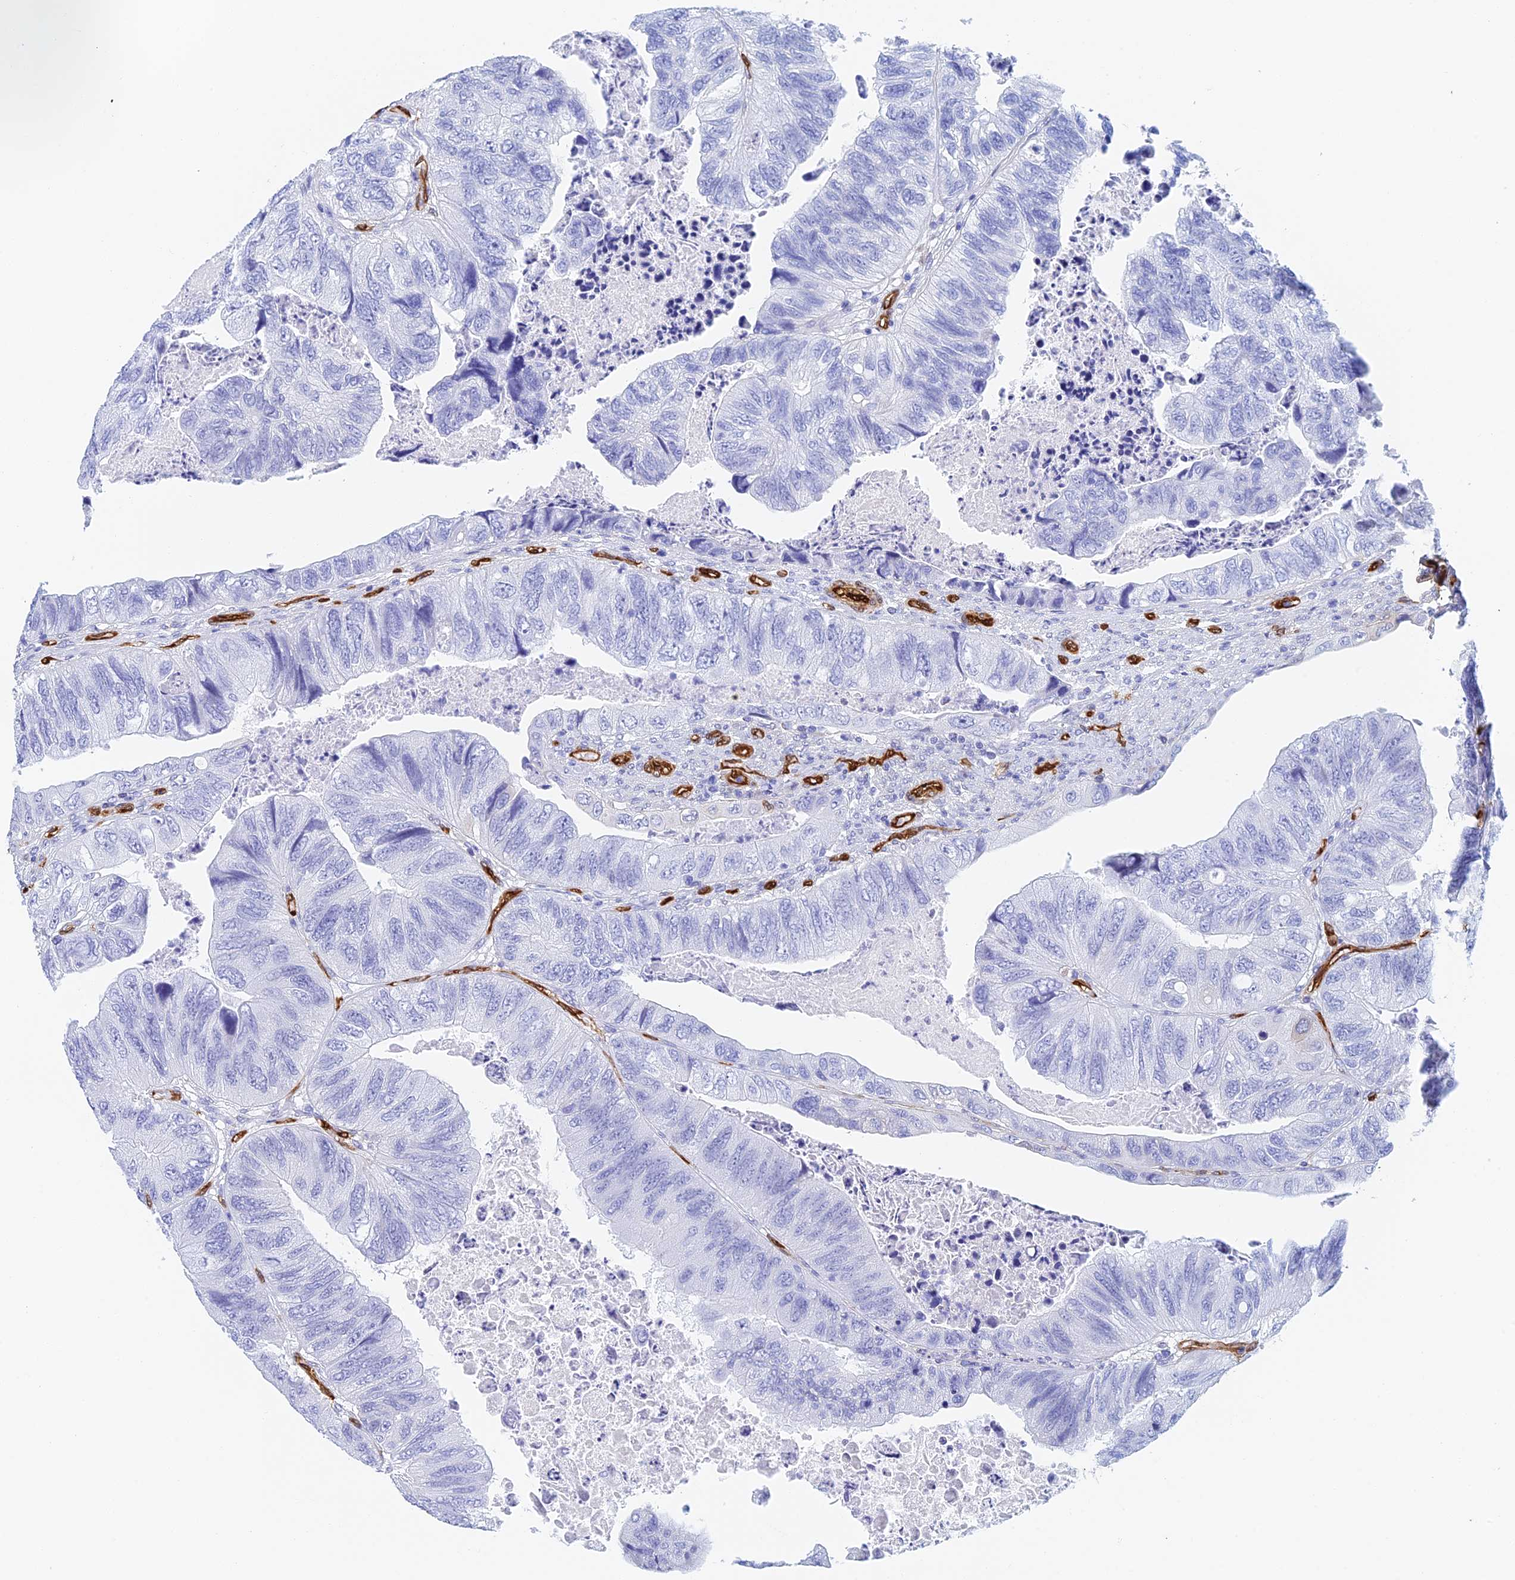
{"staining": {"intensity": "negative", "quantity": "none", "location": "none"}, "tissue": "colorectal cancer", "cell_type": "Tumor cells", "image_type": "cancer", "snomed": [{"axis": "morphology", "description": "Adenocarcinoma, NOS"}, {"axis": "topography", "description": "Rectum"}], "caption": "Histopathology image shows no significant protein expression in tumor cells of colorectal cancer. (DAB (3,3'-diaminobenzidine) immunohistochemistry with hematoxylin counter stain).", "gene": "CRIP2", "patient": {"sex": "male", "age": 63}}